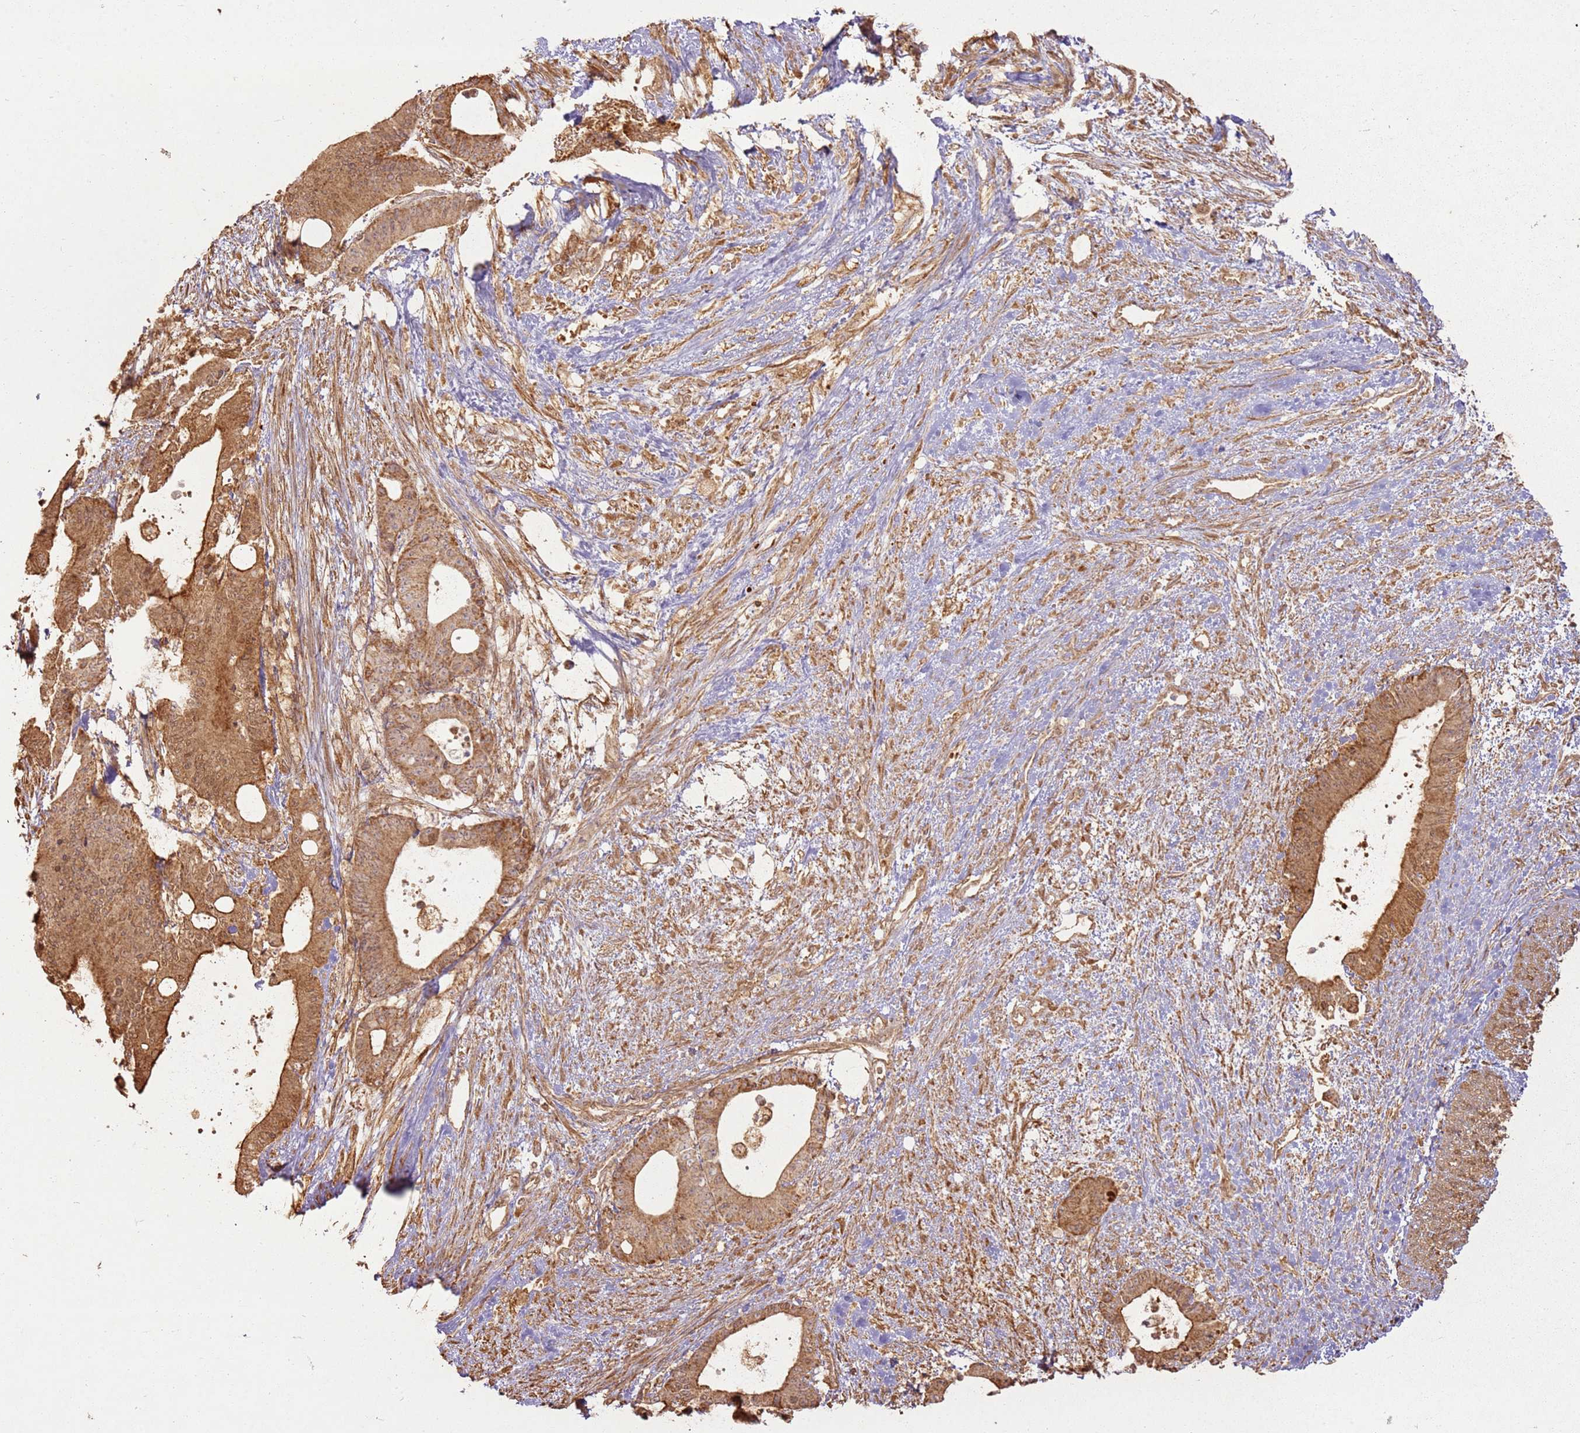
{"staining": {"intensity": "strong", "quantity": ">75%", "location": "cytoplasmic/membranous"}, "tissue": "liver cancer", "cell_type": "Tumor cells", "image_type": "cancer", "snomed": [{"axis": "morphology", "description": "Normal tissue, NOS"}, {"axis": "morphology", "description": "Cholangiocarcinoma"}, {"axis": "topography", "description": "Liver"}, {"axis": "topography", "description": "Peripheral nerve tissue"}], "caption": "A high-resolution image shows immunohistochemistry (IHC) staining of liver cancer (cholangiocarcinoma), which reveals strong cytoplasmic/membranous expression in about >75% of tumor cells.", "gene": "ZNF776", "patient": {"sex": "female", "age": 73}}